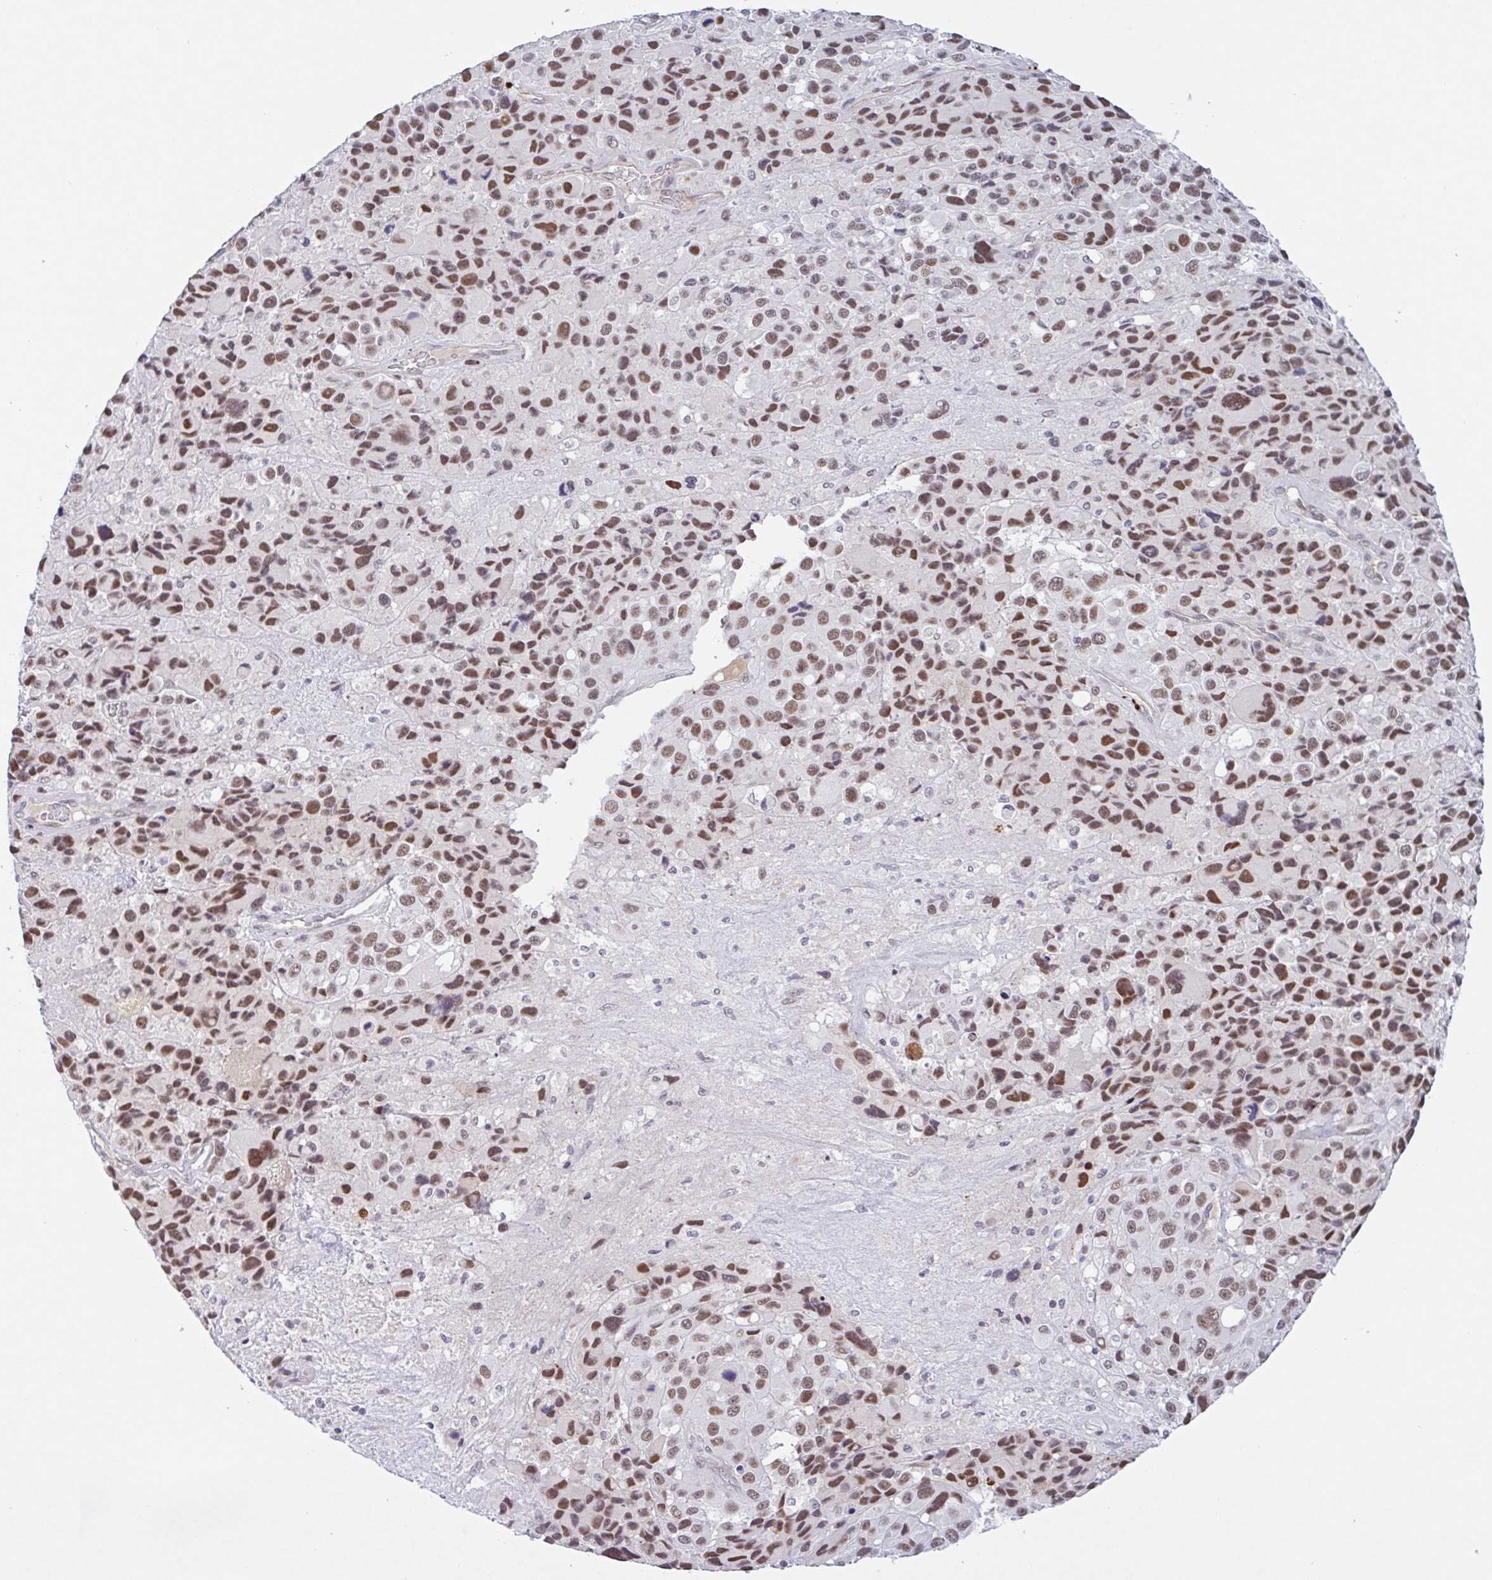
{"staining": {"intensity": "moderate", "quantity": ">75%", "location": "nuclear"}, "tissue": "melanoma", "cell_type": "Tumor cells", "image_type": "cancer", "snomed": [{"axis": "morphology", "description": "Malignant melanoma, Metastatic site"}, {"axis": "topography", "description": "Lymph node"}], "caption": "Immunohistochemical staining of human malignant melanoma (metastatic site) displays medium levels of moderate nuclear protein positivity in about >75% of tumor cells. The protein is shown in brown color, while the nuclei are stained blue.", "gene": "PLG", "patient": {"sex": "female", "age": 65}}